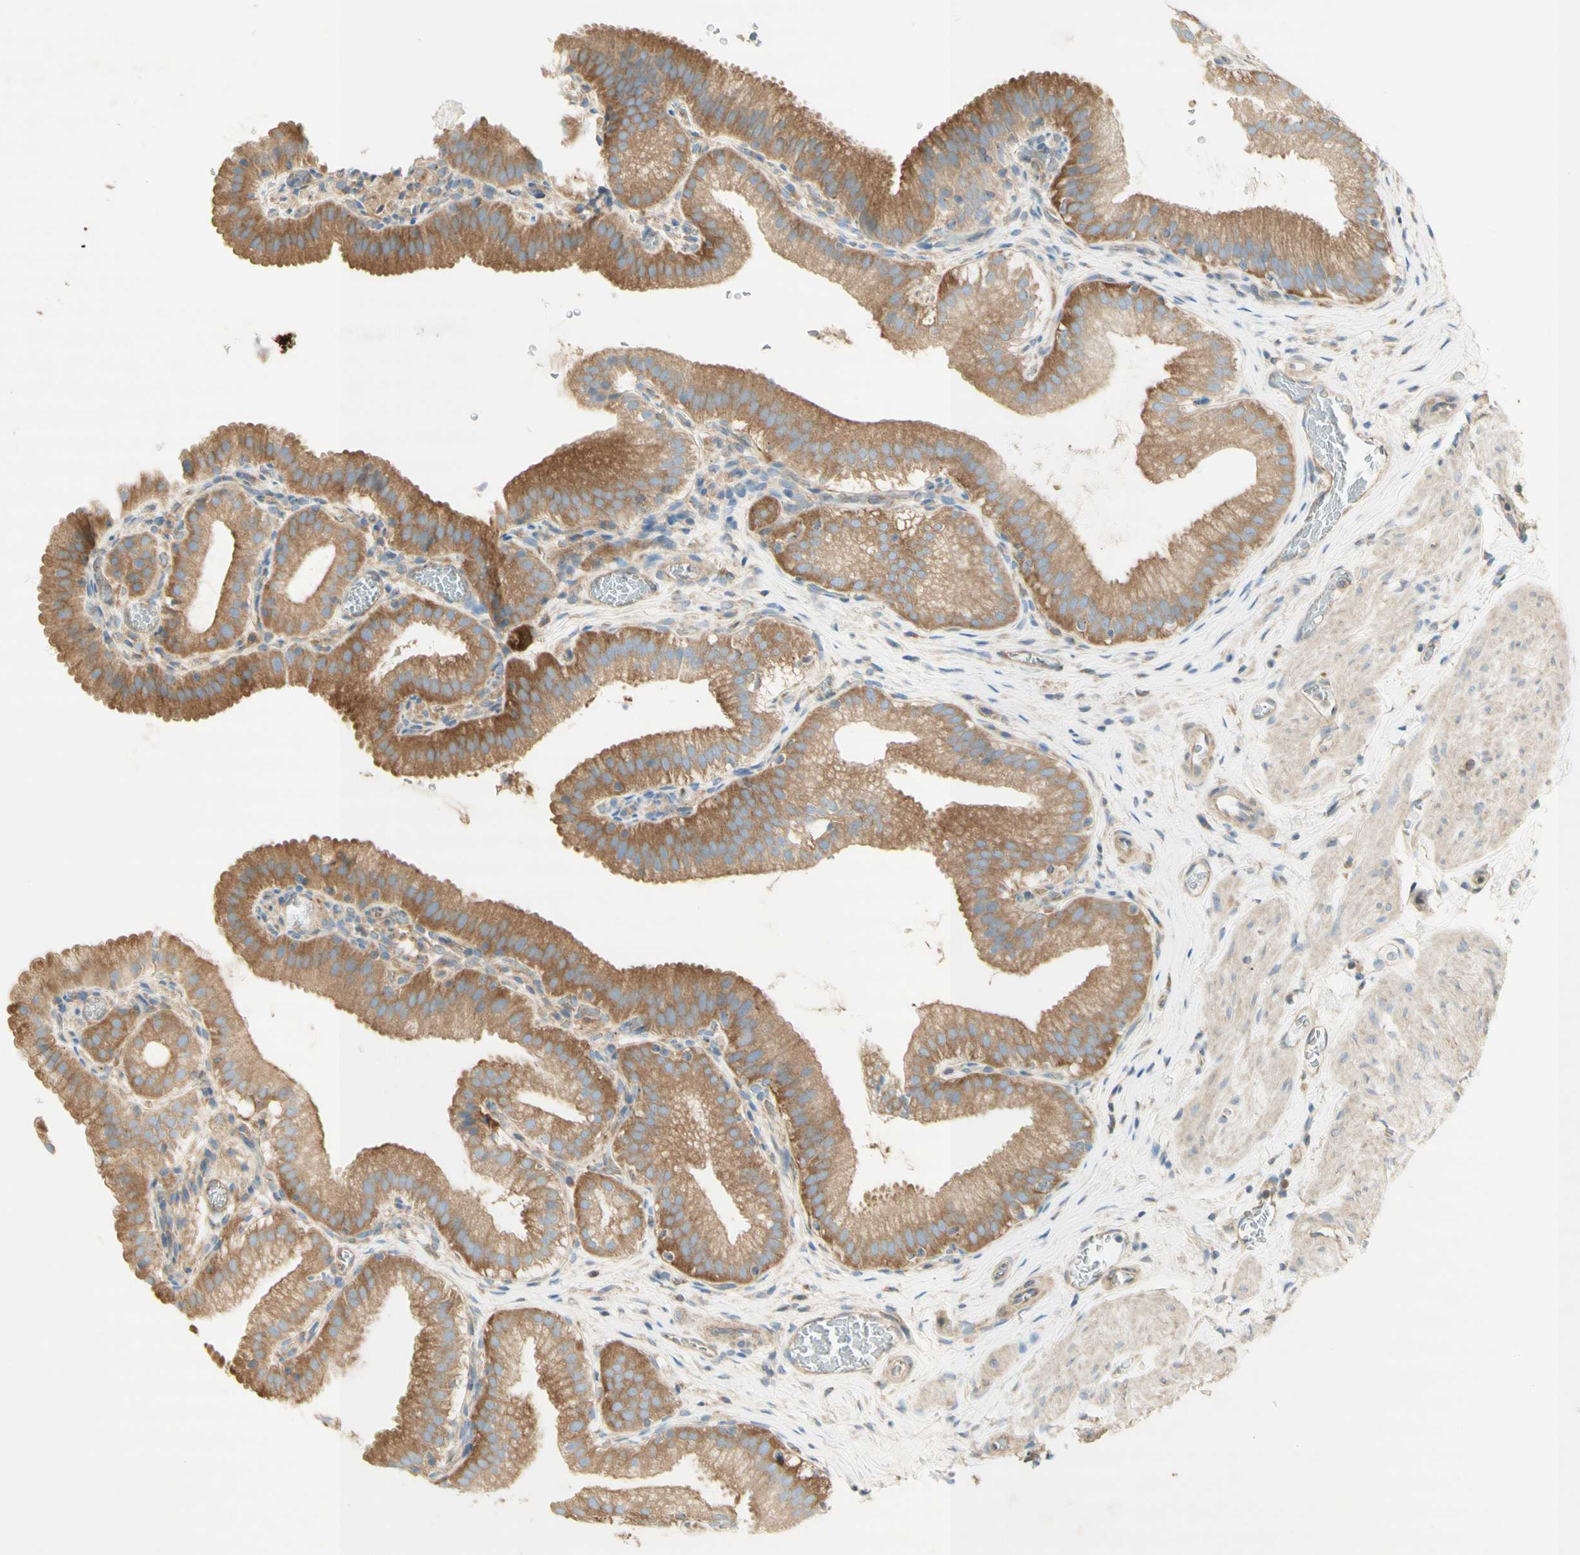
{"staining": {"intensity": "moderate", "quantity": ">75%", "location": "cytoplasmic/membranous"}, "tissue": "gallbladder", "cell_type": "Glandular cells", "image_type": "normal", "snomed": [{"axis": "morphology", "description": "Normal tissue, NOS"}, {"axis": "topography", "description": "Gallbladder"}], "caption": "Protein expression analysis of unremarkable gallbladder shows moderate cytoplasmic/membranous positivity in approximately >75% of glandular cells.", "gene": "DYNC1H1", "patient": {"sex": "male", "age": 54}}